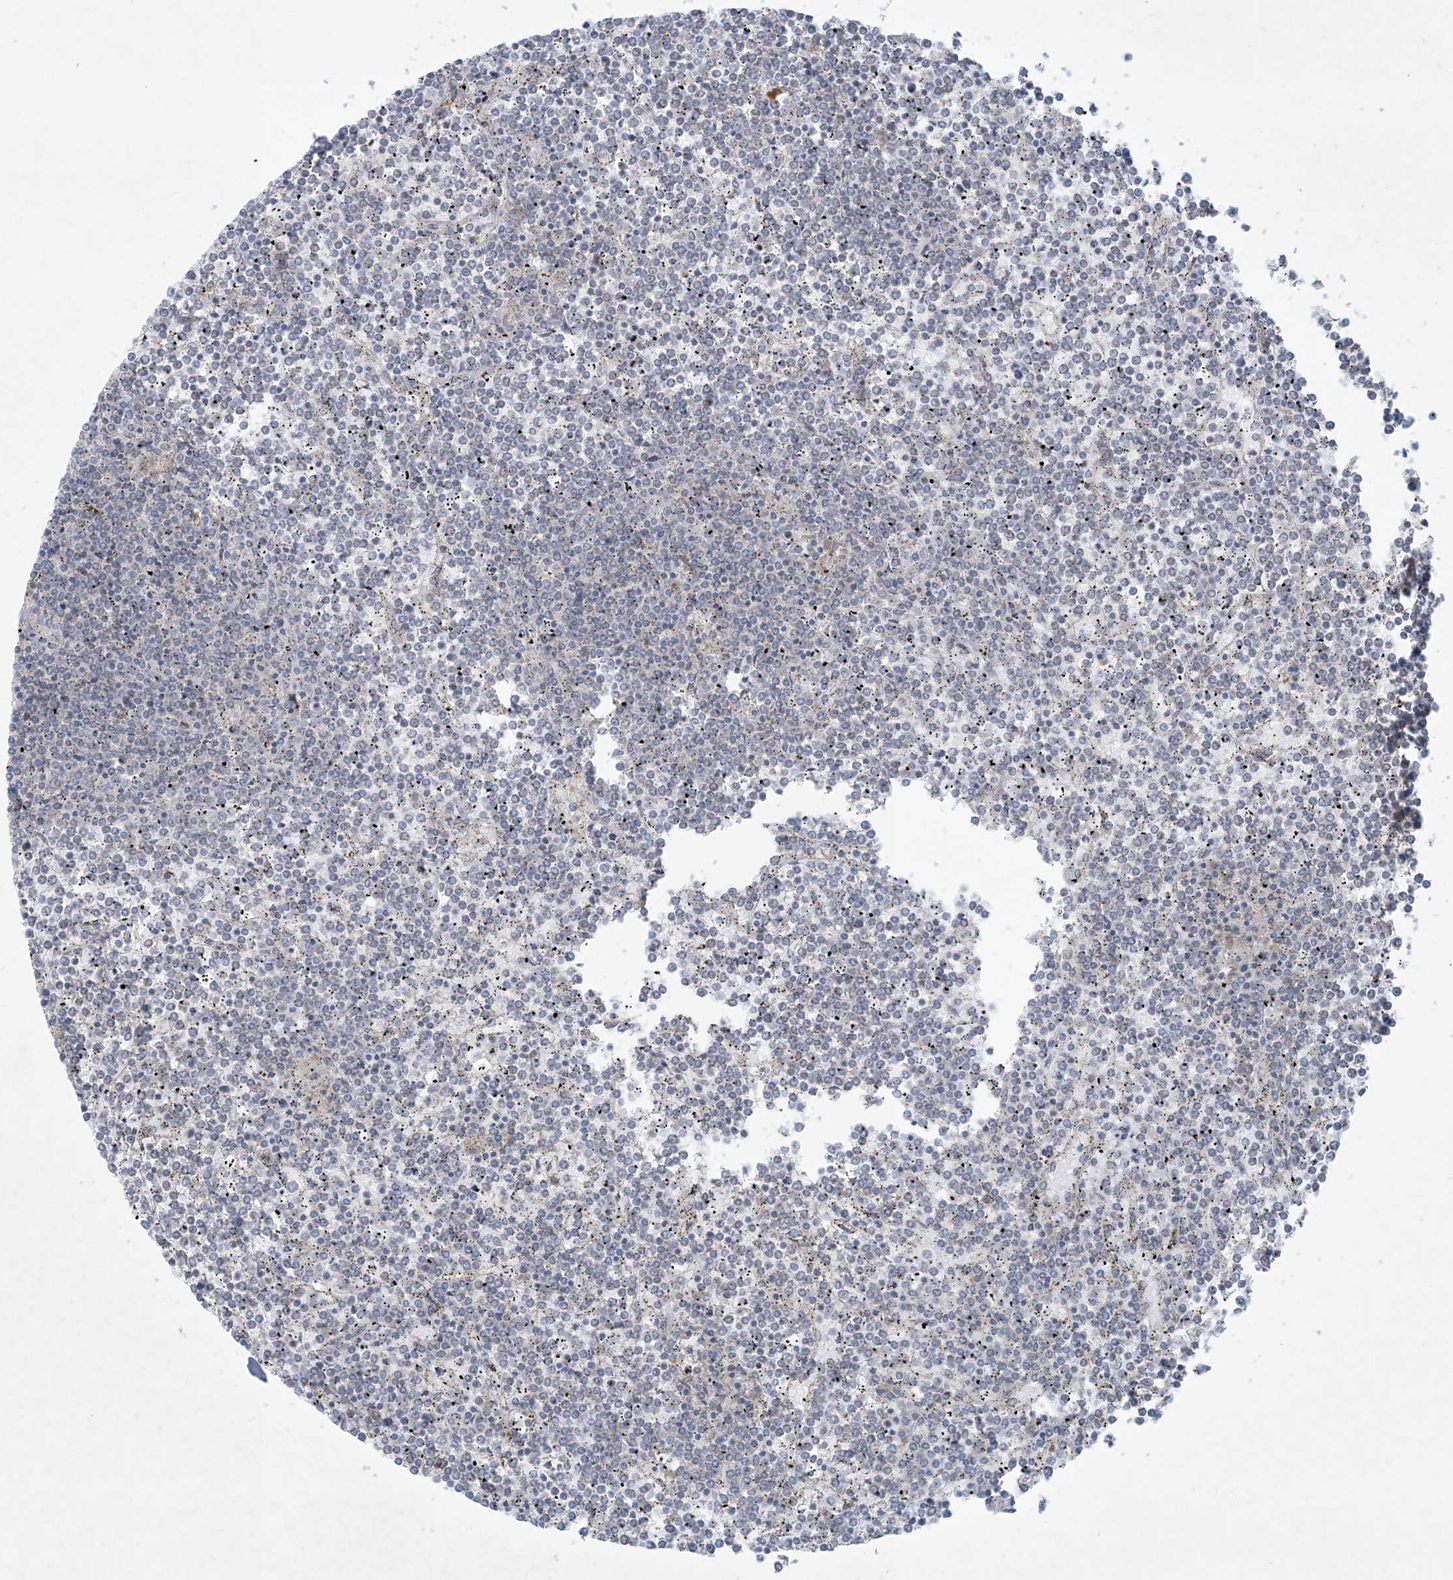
{"staining": {"intensity": "negative", "quantity": "none", "location": "none"}, "tissue": "lymphoma", "cell_type": "Tumor cells", "image_type": "cancer", "snomed": [{"axis": "morphology", "description": "Malignant lymphoma, non-Hodgkin's type, Low grade"}, {"axis": "topography", "description": "Spleen"}], "caption": "Immunohistochemistry (IHC) image of neoplastic tissue: human low-grade malignant lymphoma, non-Hodgkin's type stained with DAB displays no significant protein staining in tumor cells.", "gene": "BCORL1", "patient": {"sex": "female", "age": 19}}